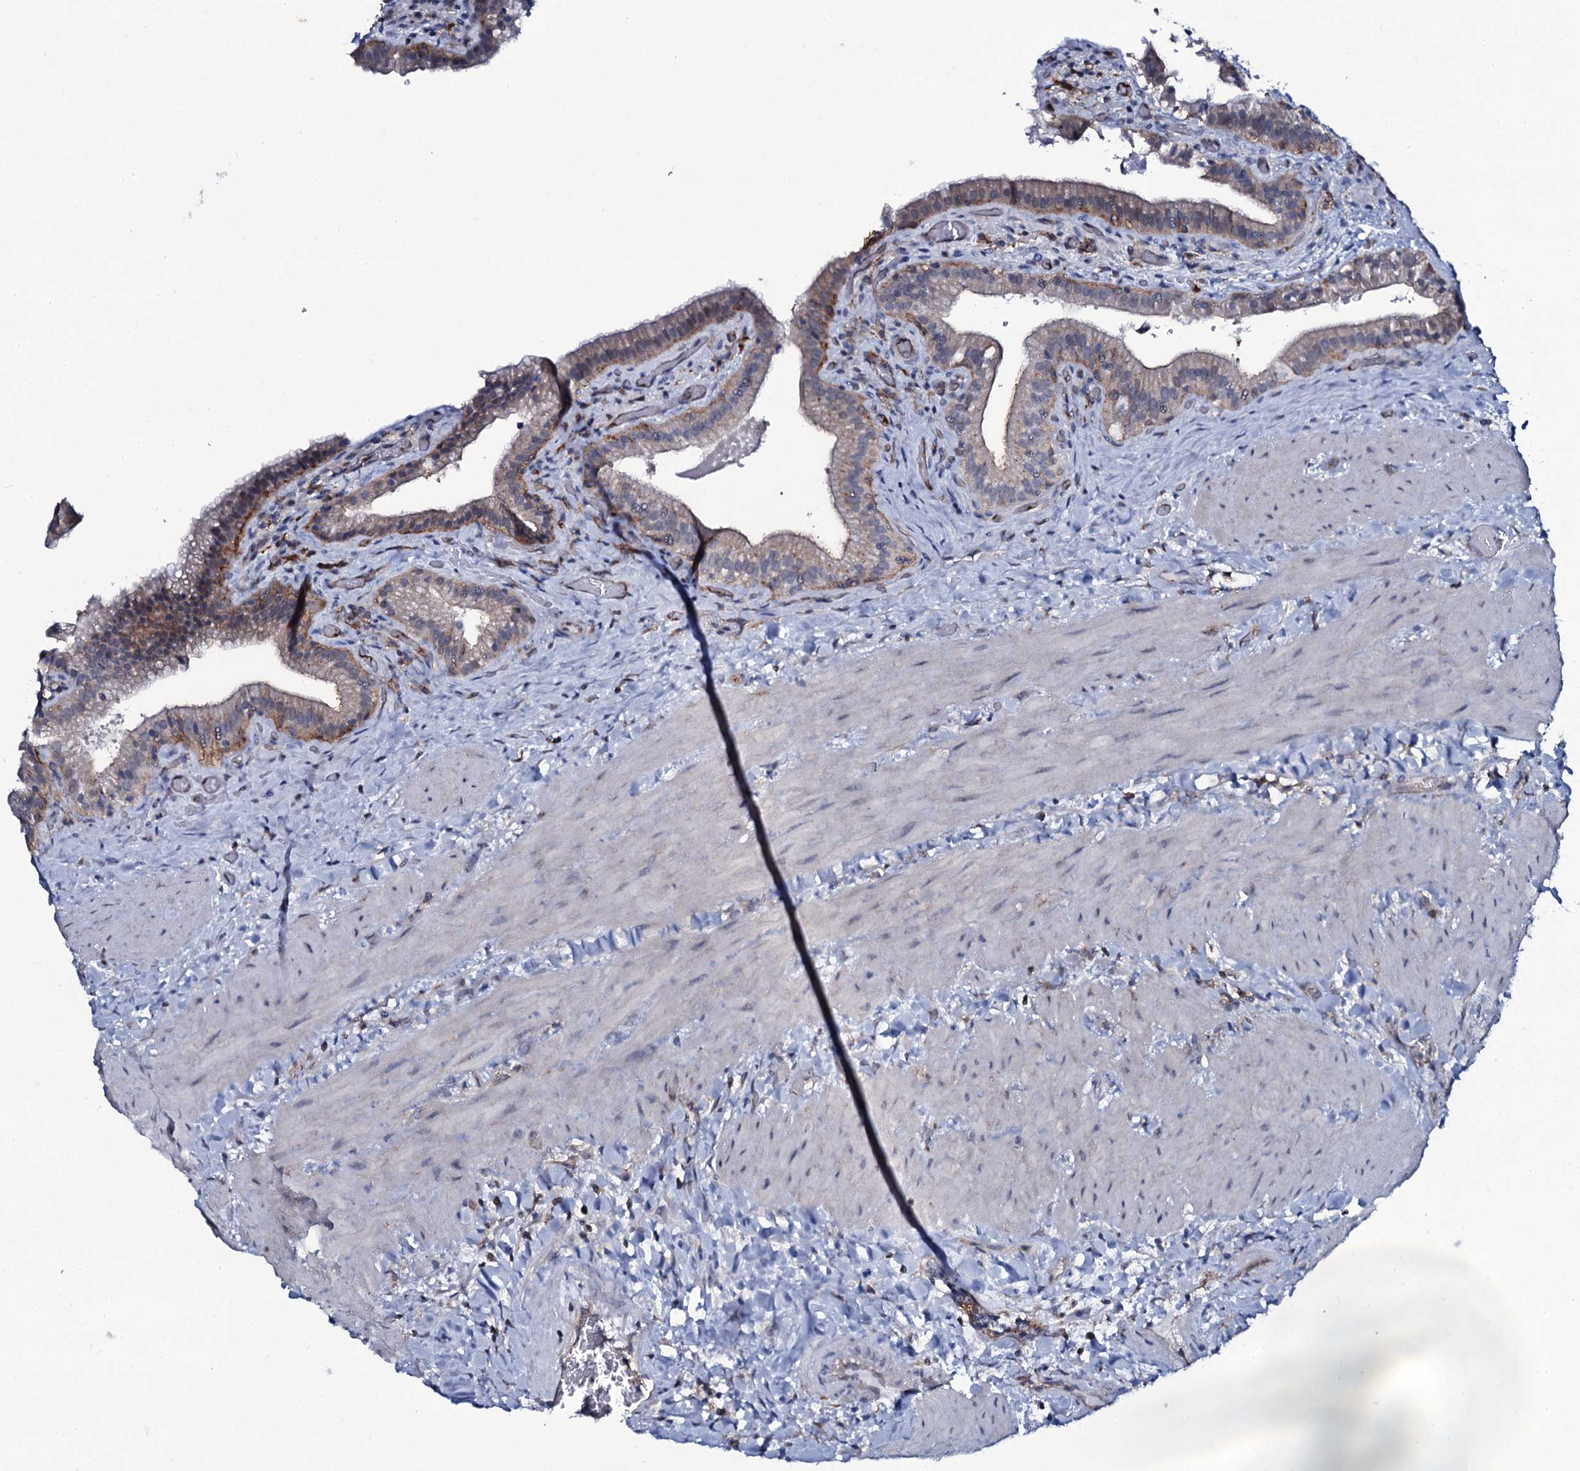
{"staining": {"intensity": "moderate", "quantity": "<25%", "location": "cytoplasmic/membranous"}, "tissue": "gallbladder", "cell_type": "Glandular cells", "image_type": "normal", "snomed": [{"axis": "morphology", "description": "Normal tissue, NOS"}, {"axis": "topography", "description": "Gallbladder"}], "caption": "A brown stain labels moderate cytoplasmic/membranous expression of a protein in glandular cells of unremarkable gallbladder. (brown staining indicates protein expression, while blue staining denotes nuclei).", "gene": "SNAP23", "patient": {"sex": "male", "age": 24}}